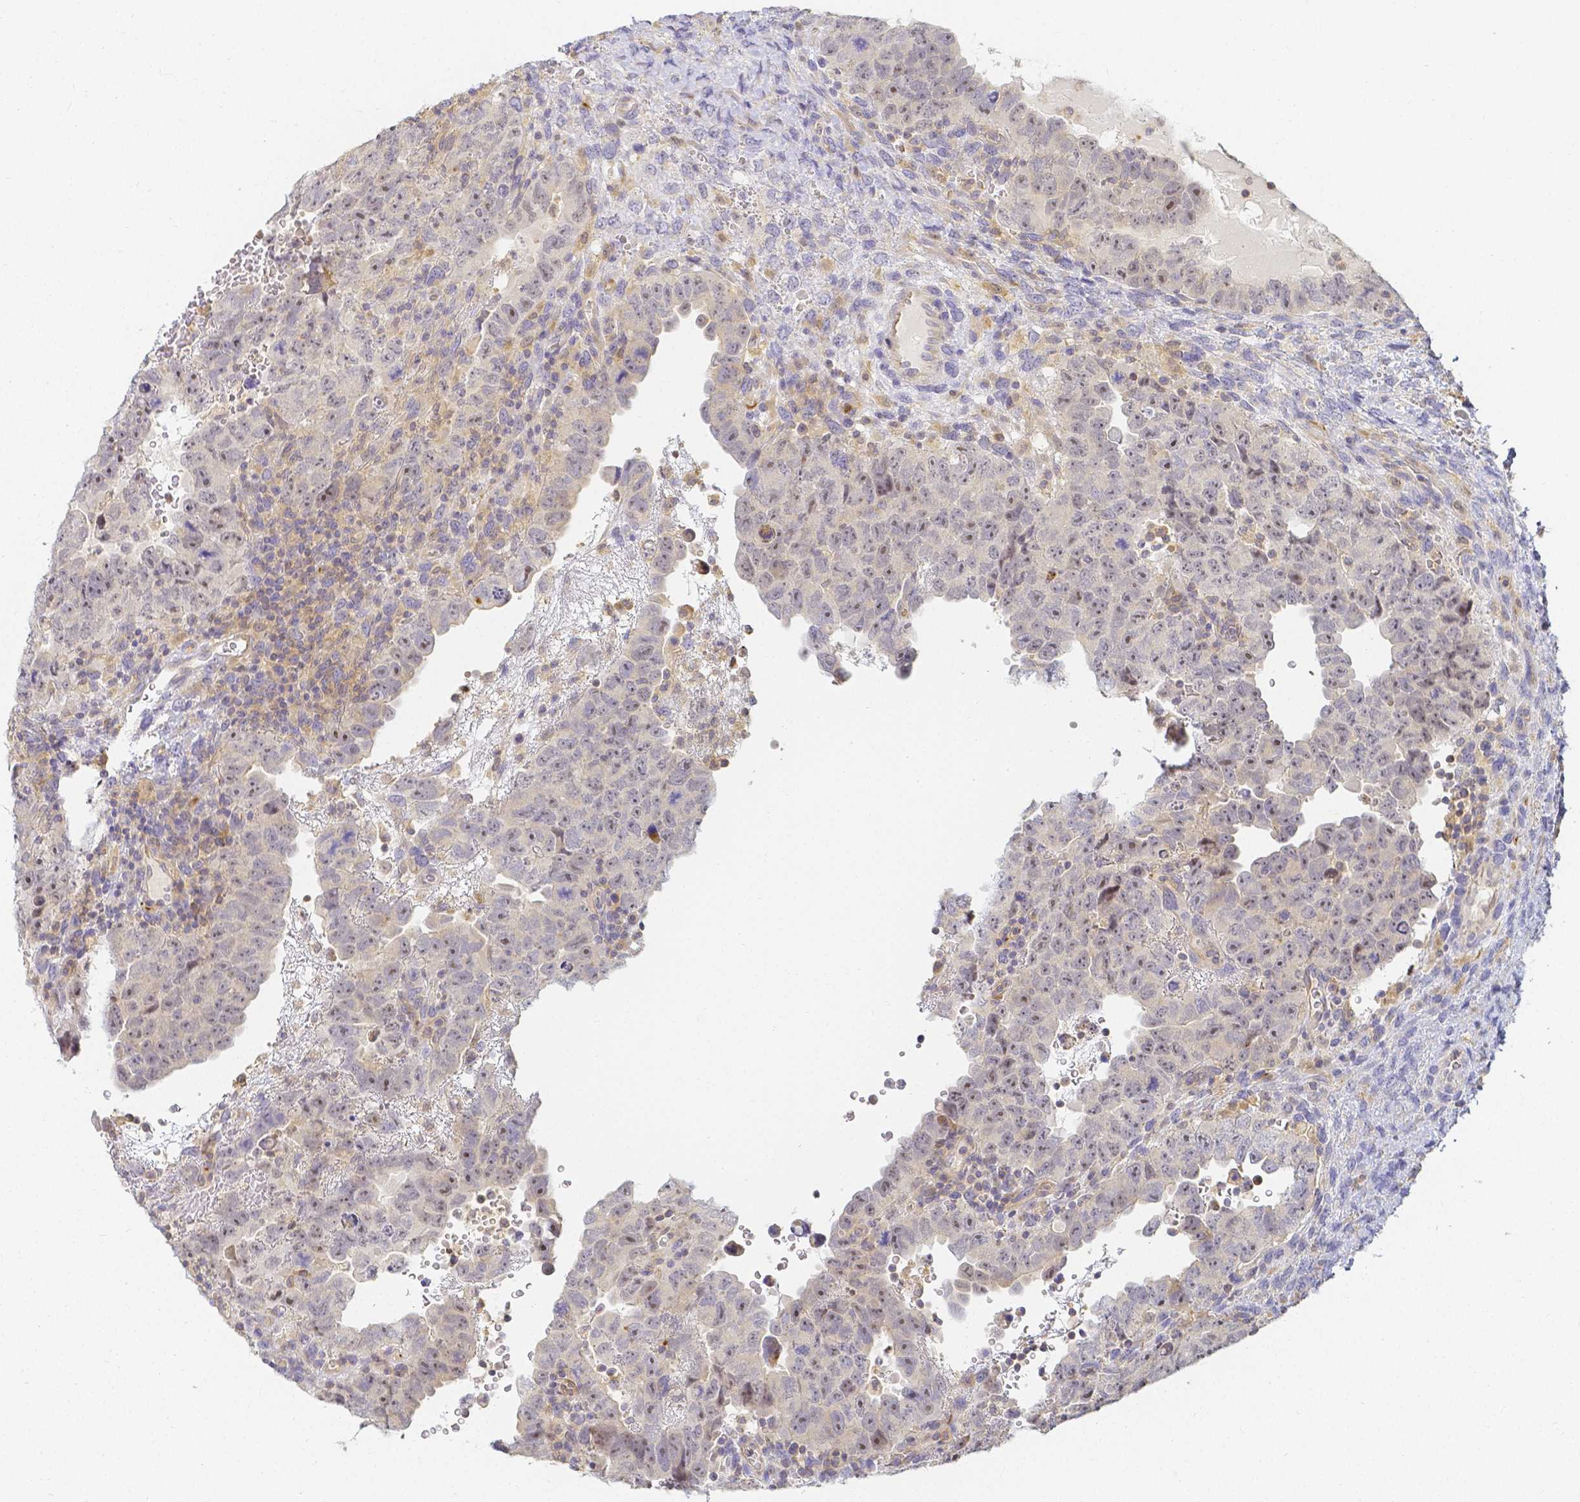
{"staining": {"intensity": "moderate", "quantity": "<25%", "location": "nuclear"}, "tissue": "testis cancer", "cell_type": "Tumor cells", "image_type": "cancer", "snomed": [{"axis": "morphology", "description": "Carcinoma, Embryonal, NOS"}, {"axis": "topography", "description": "Testis"}], "caption": "Testis cancer (embryonal carcinoma) stained for a protein (brown) demonstrates moderate nuclear positive positivity in approximately <25% of tumor cells.", "gene": "KCNH1", "patient": {"sex": "male", "age": 24}}